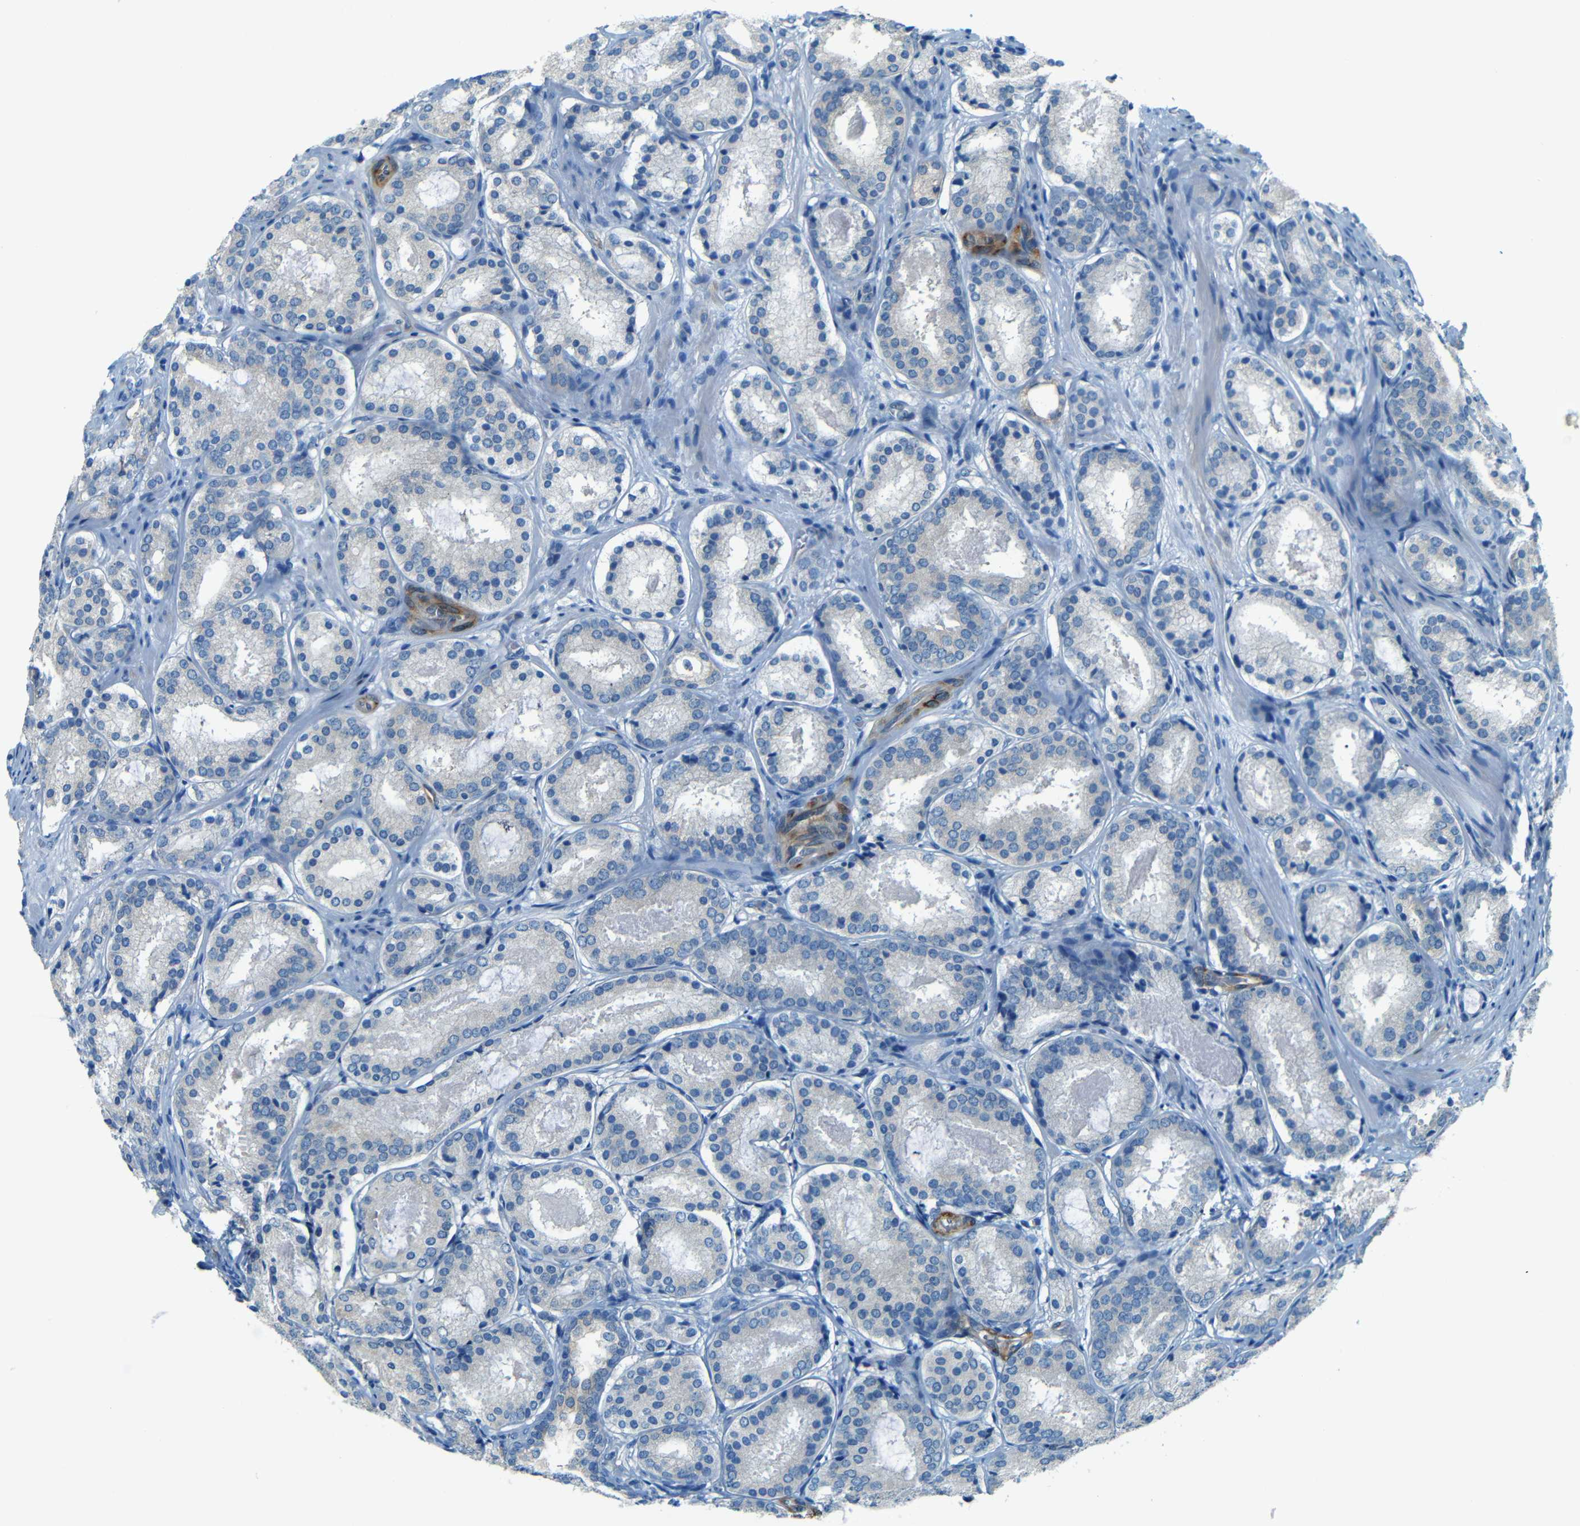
{"staining": {"intensity": "negative", "quantity": "none", "location": "none"}, "tissue": "prostate cancer", "cell_type": "Tumor cells", "image_type": "cancer", "snomed": [{"axis": "morphology", "description": "Adenocarcinoma, Low grade"}, {"axis": "topography", "description": "Prostate"}], "caption": "Prostate cancer was stained to show a protein in brown. There is no significant expression in tumor cells.", "gene": "MAP2", "patient": {"sex": "male", "age": 69}}